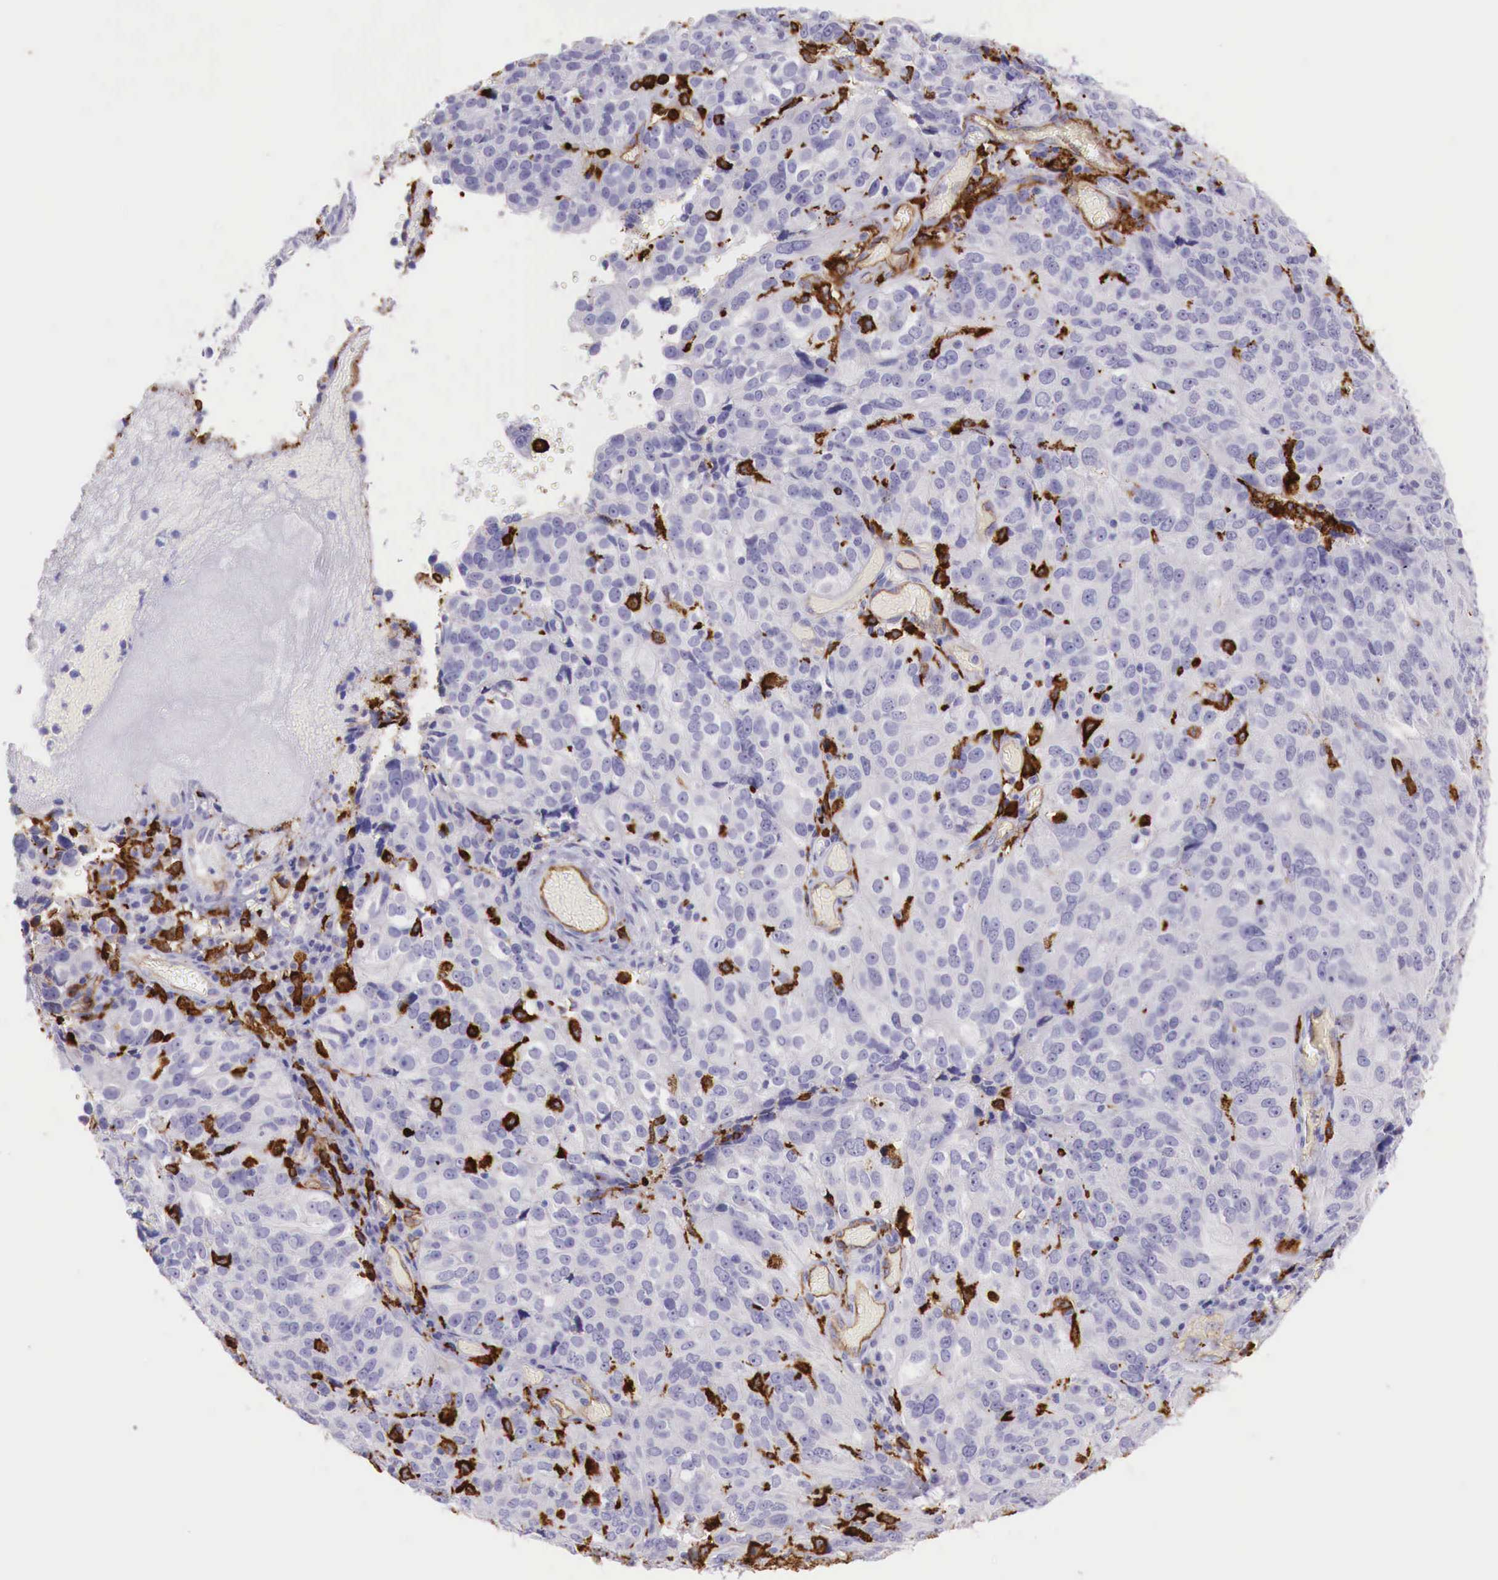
{"staining": {"intensity": "negative", "quantity": "none", "location": "none"}, "tissue": "ovarian cancer", "cell_type": "Tumor cells", "image_type": "cancer", "snomed": [{"axis": "morphology", "description": "Carcinoma, endometroid"}, {"axis": "topography", "description": "Ovary"}], "caption": "An IHC image of ovarian endometroid carcinoma is shown. There is no staining in tumor cells of ovarian endometroid carcinoma. (Stains: DAB immunohistochemistry with hematoxylin counter stain, Microscopy: brightfield microscopy at high magnification).", "gene": "MSR1", "patient": {"sex": "female", "age": 75}}